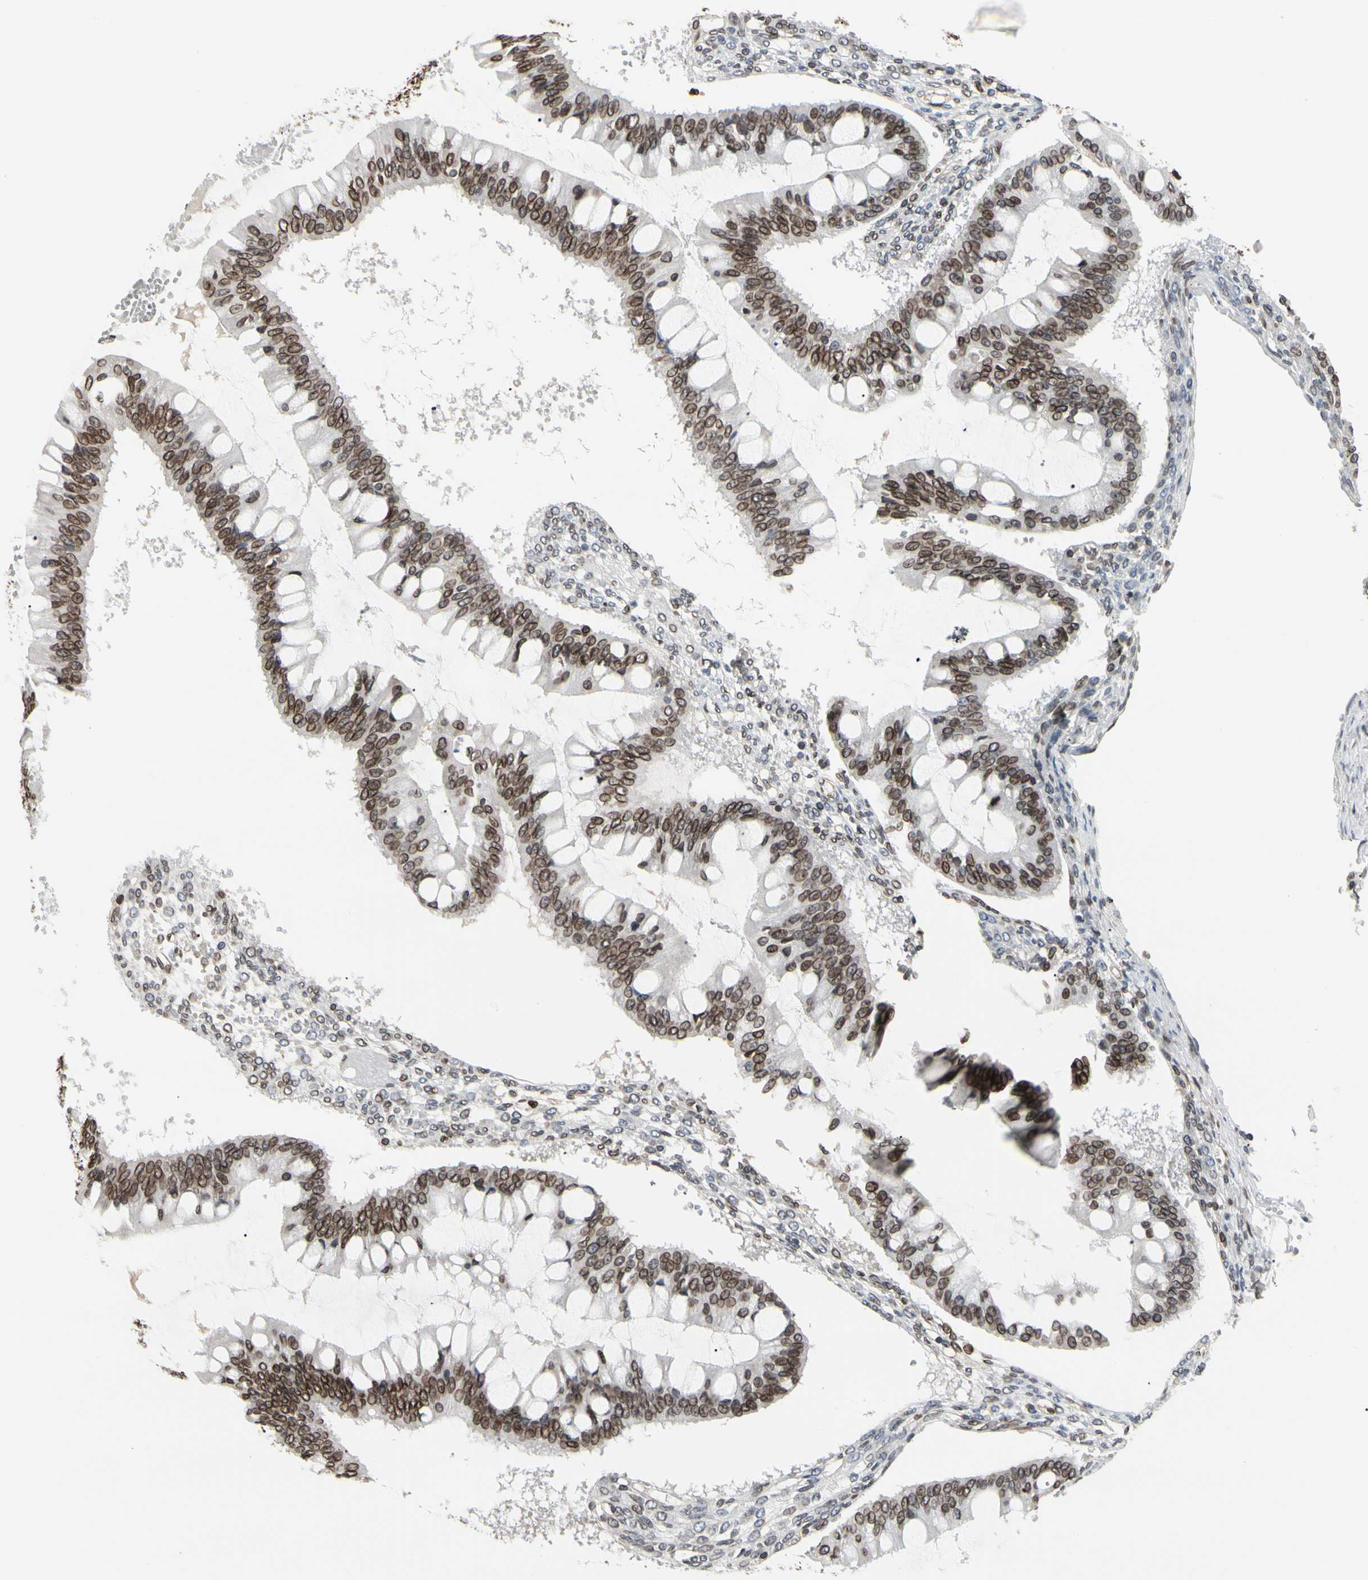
{"staining": {"intensity": "moderate", "quantity": ">75%", "location": "cytoplasmic/membranous,nuclear"}, "tissue": "ovarian cancer", "cell_type": "Tumor cells", "image_type": "cancer", "snomed": [{"axis": "morphology", "description": "Cystadenocarcinoma, mucinous, NOS"}, {"axis": "topography", "description": "Ovary"}], "caption": "High-power microscopy captured an immunohistochemistry photomicrograph of ovarian cancer (mucinous cystadenocarcinoma), revealing moderate cytoplasmic/membranous and nuclear expression in about >75% of tumor cells.", "gene": "TMPO", "patient": {"sex": "female", "age": 73}}